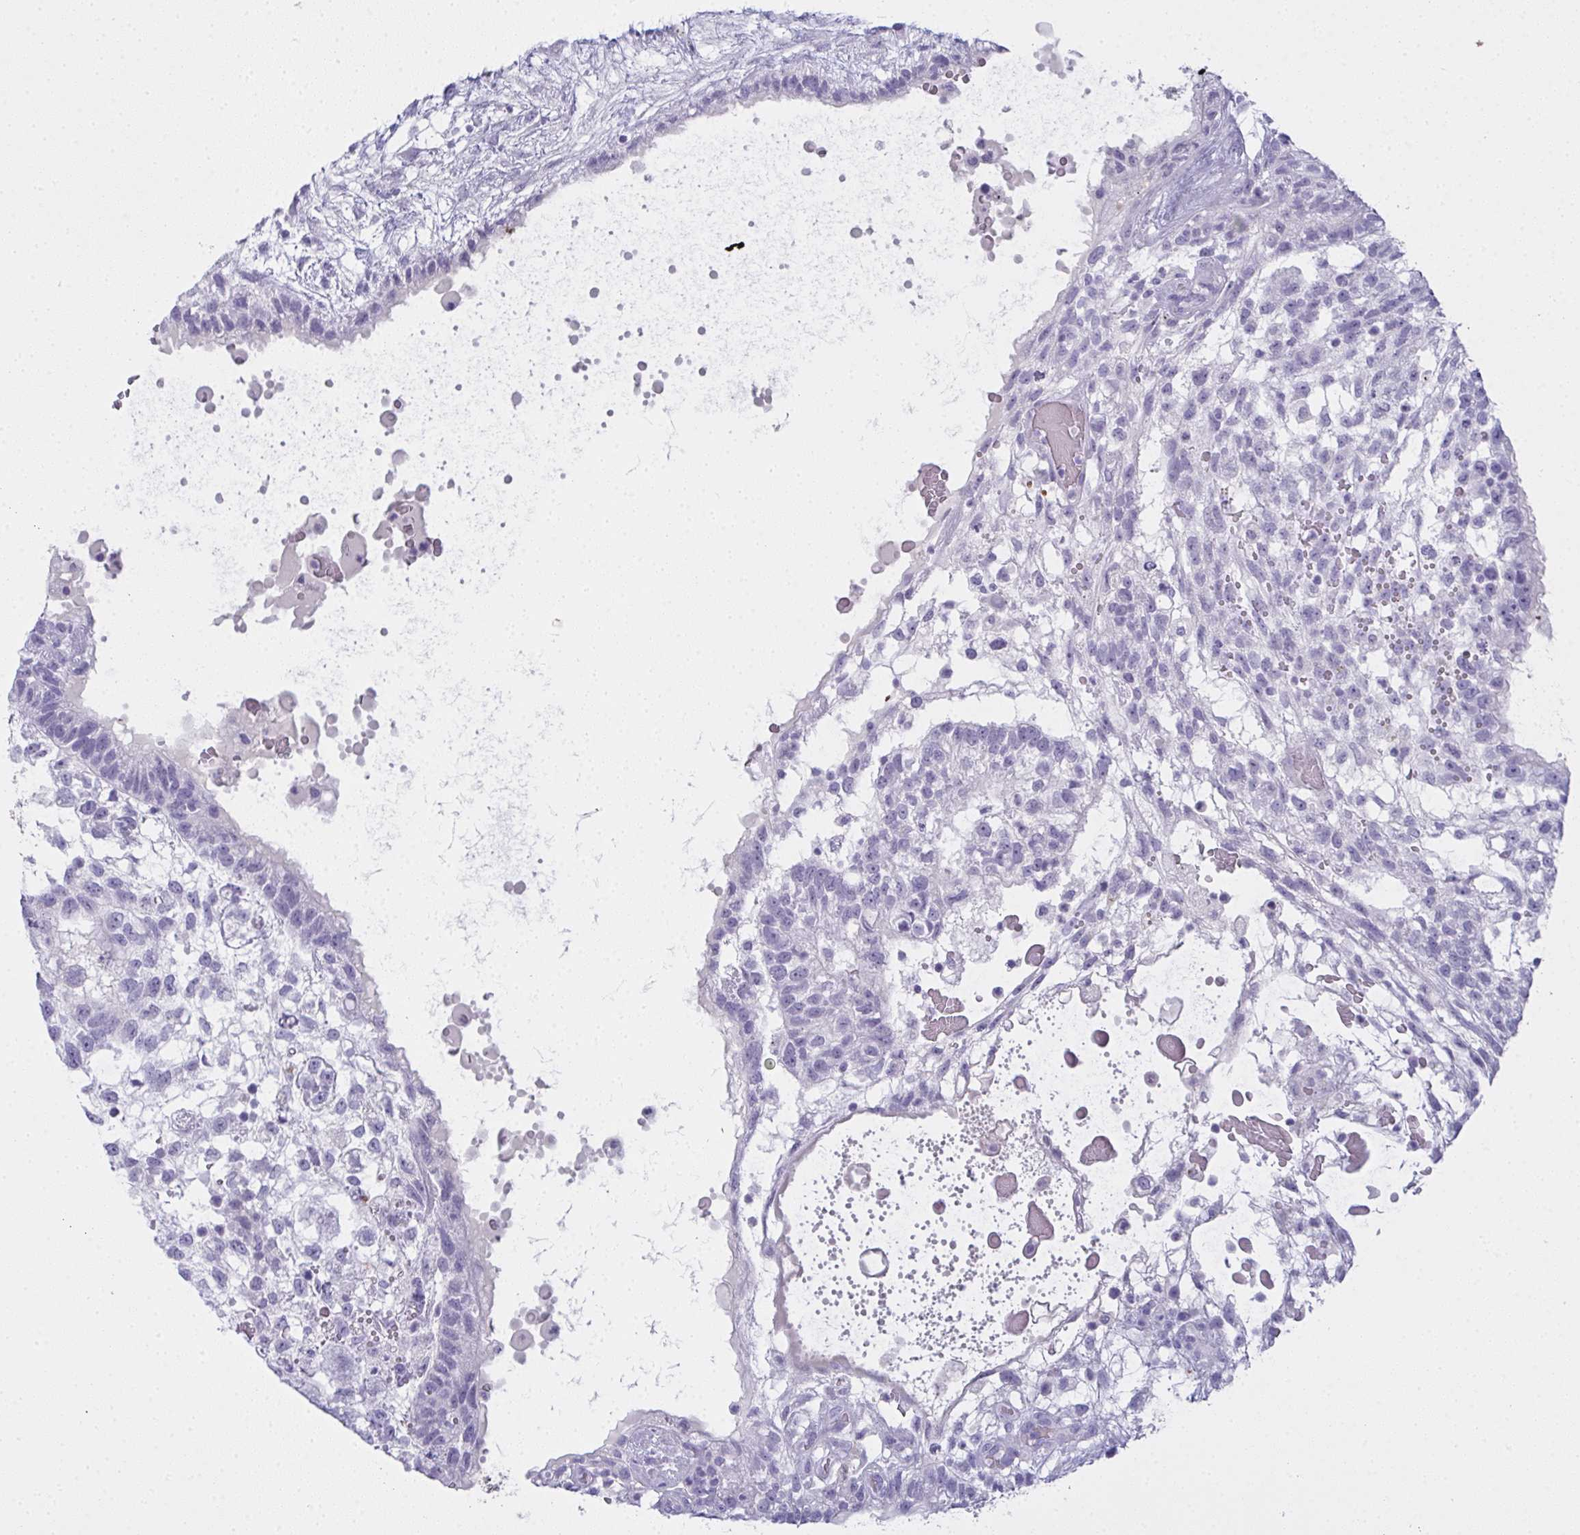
{"staining": {"intensity": "negative", "quantity": "none", "location": "none"}, "tissue": "testis cancer", "cell_type": "Tumor cells", "image_type": "cancer", "snomed": [{"axis": "morphology", "description": "Normal tissue, NOS"}, {"axis": "morphology", "description": "Carcinoma, Embryonal, NOS"}, {"axis": "topography", "description": "Testis"}], "caption": "Immunohistochemical staining of human testis cancer (embryonal carcinoma) exhibits no significant positivity in tumor cells.", "gene": "SLC36A2", "patient": {"sex": "male", "age": 32}}